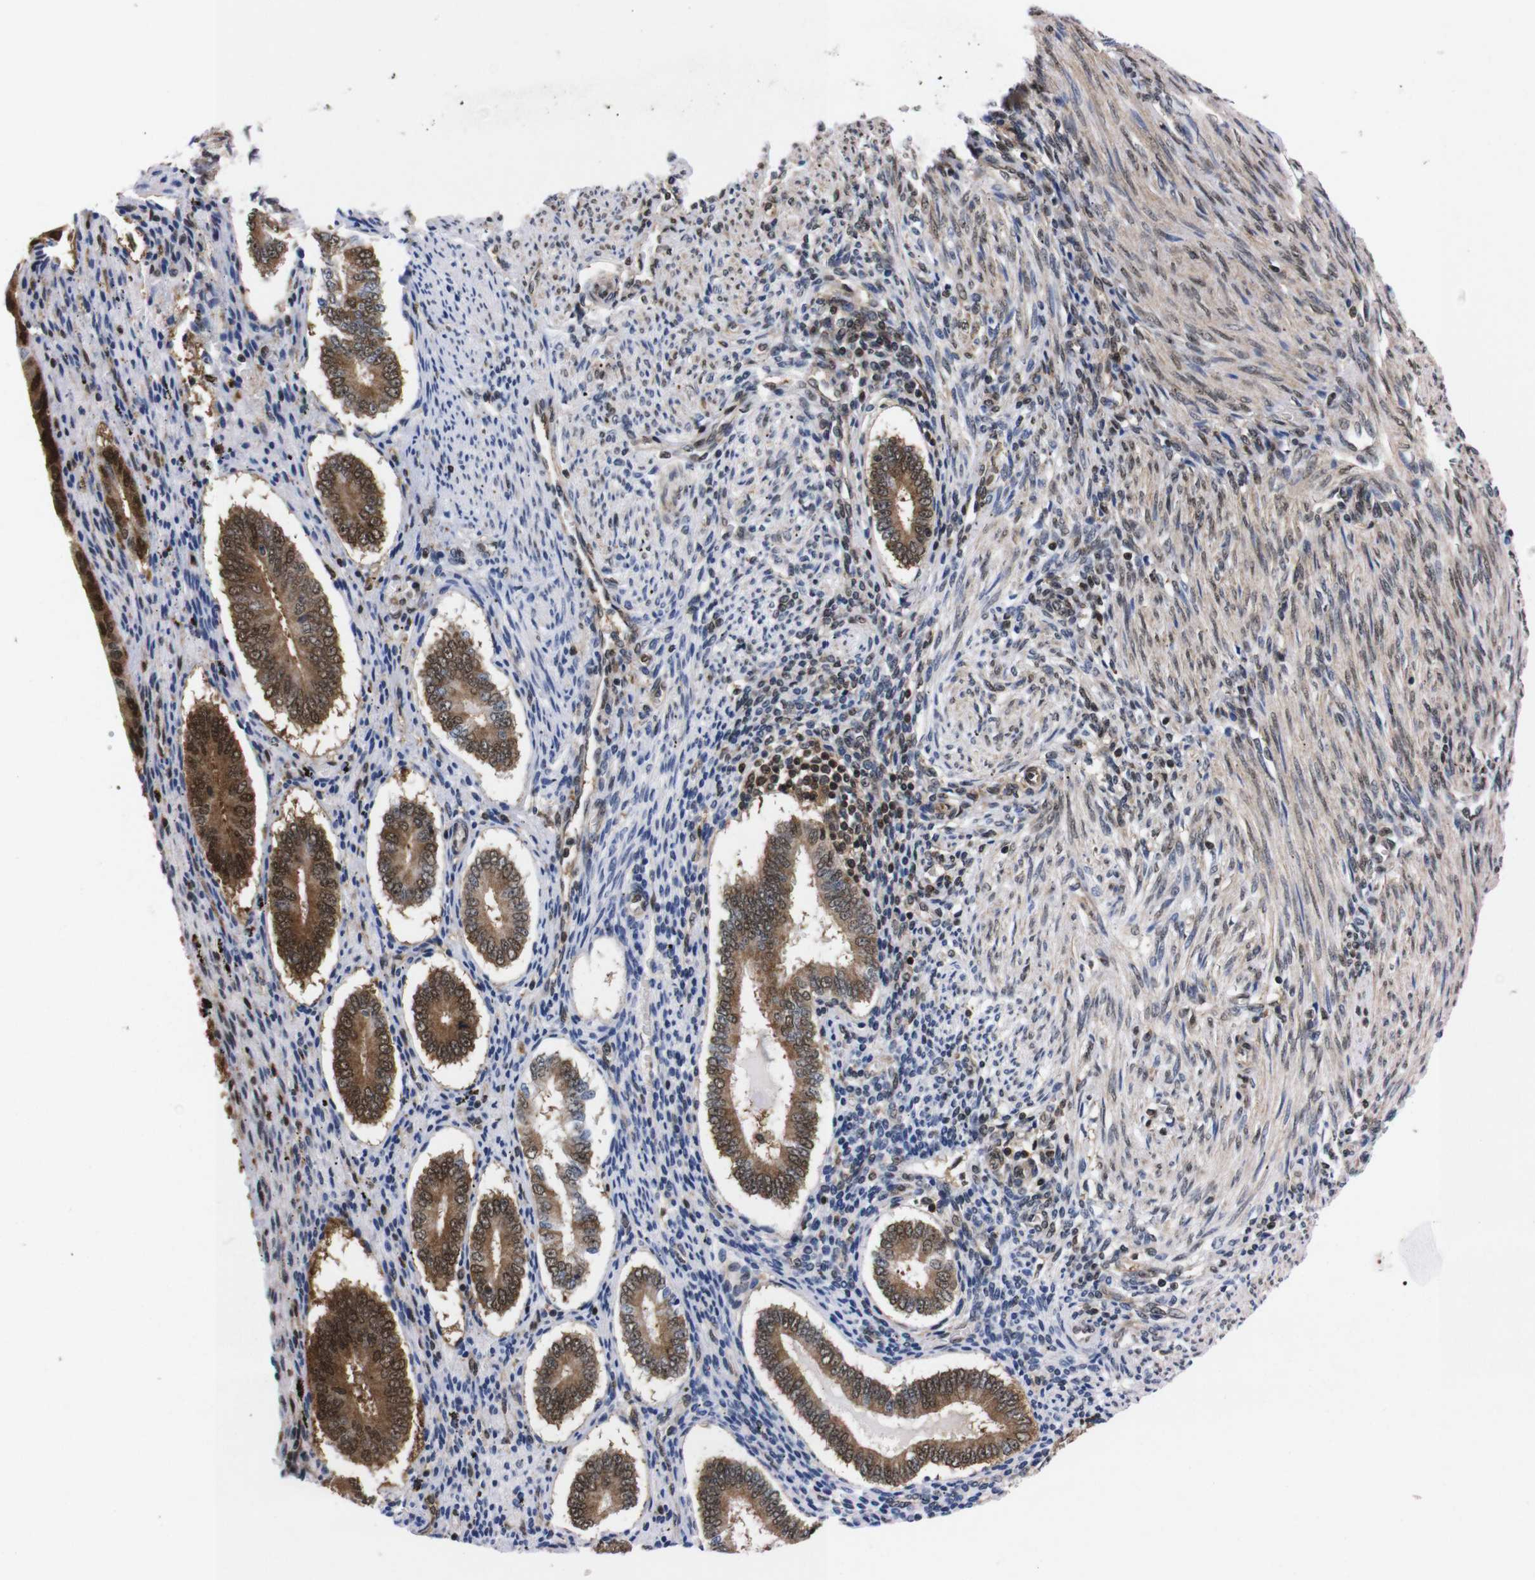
{"staining": {"intensity": "moderate", "quantity": "25%-75%", "location": "cytoplasmic/membranous,nuclear"}, "tissue": "endometrium", "cell_type": "Cells in endometrial stroma", "image_type": "normal", "snomed": [{"axis": "morphology", "description": "Normal tissue, NOS"}, {"axis": "topography", "description": "Endometrium"}], "caption": "Immunohistochemistry (DAB (3,3'-diaminobenzidine)) staining of unremarkable endometrium demonstrates moderate cytoplasmic/membranous,nuclear protein staining in approximately 25%-75% of cells in endometrial stroma.", "gene": "UBQLN2", "patient": {"sex": "female", "age": 42}}